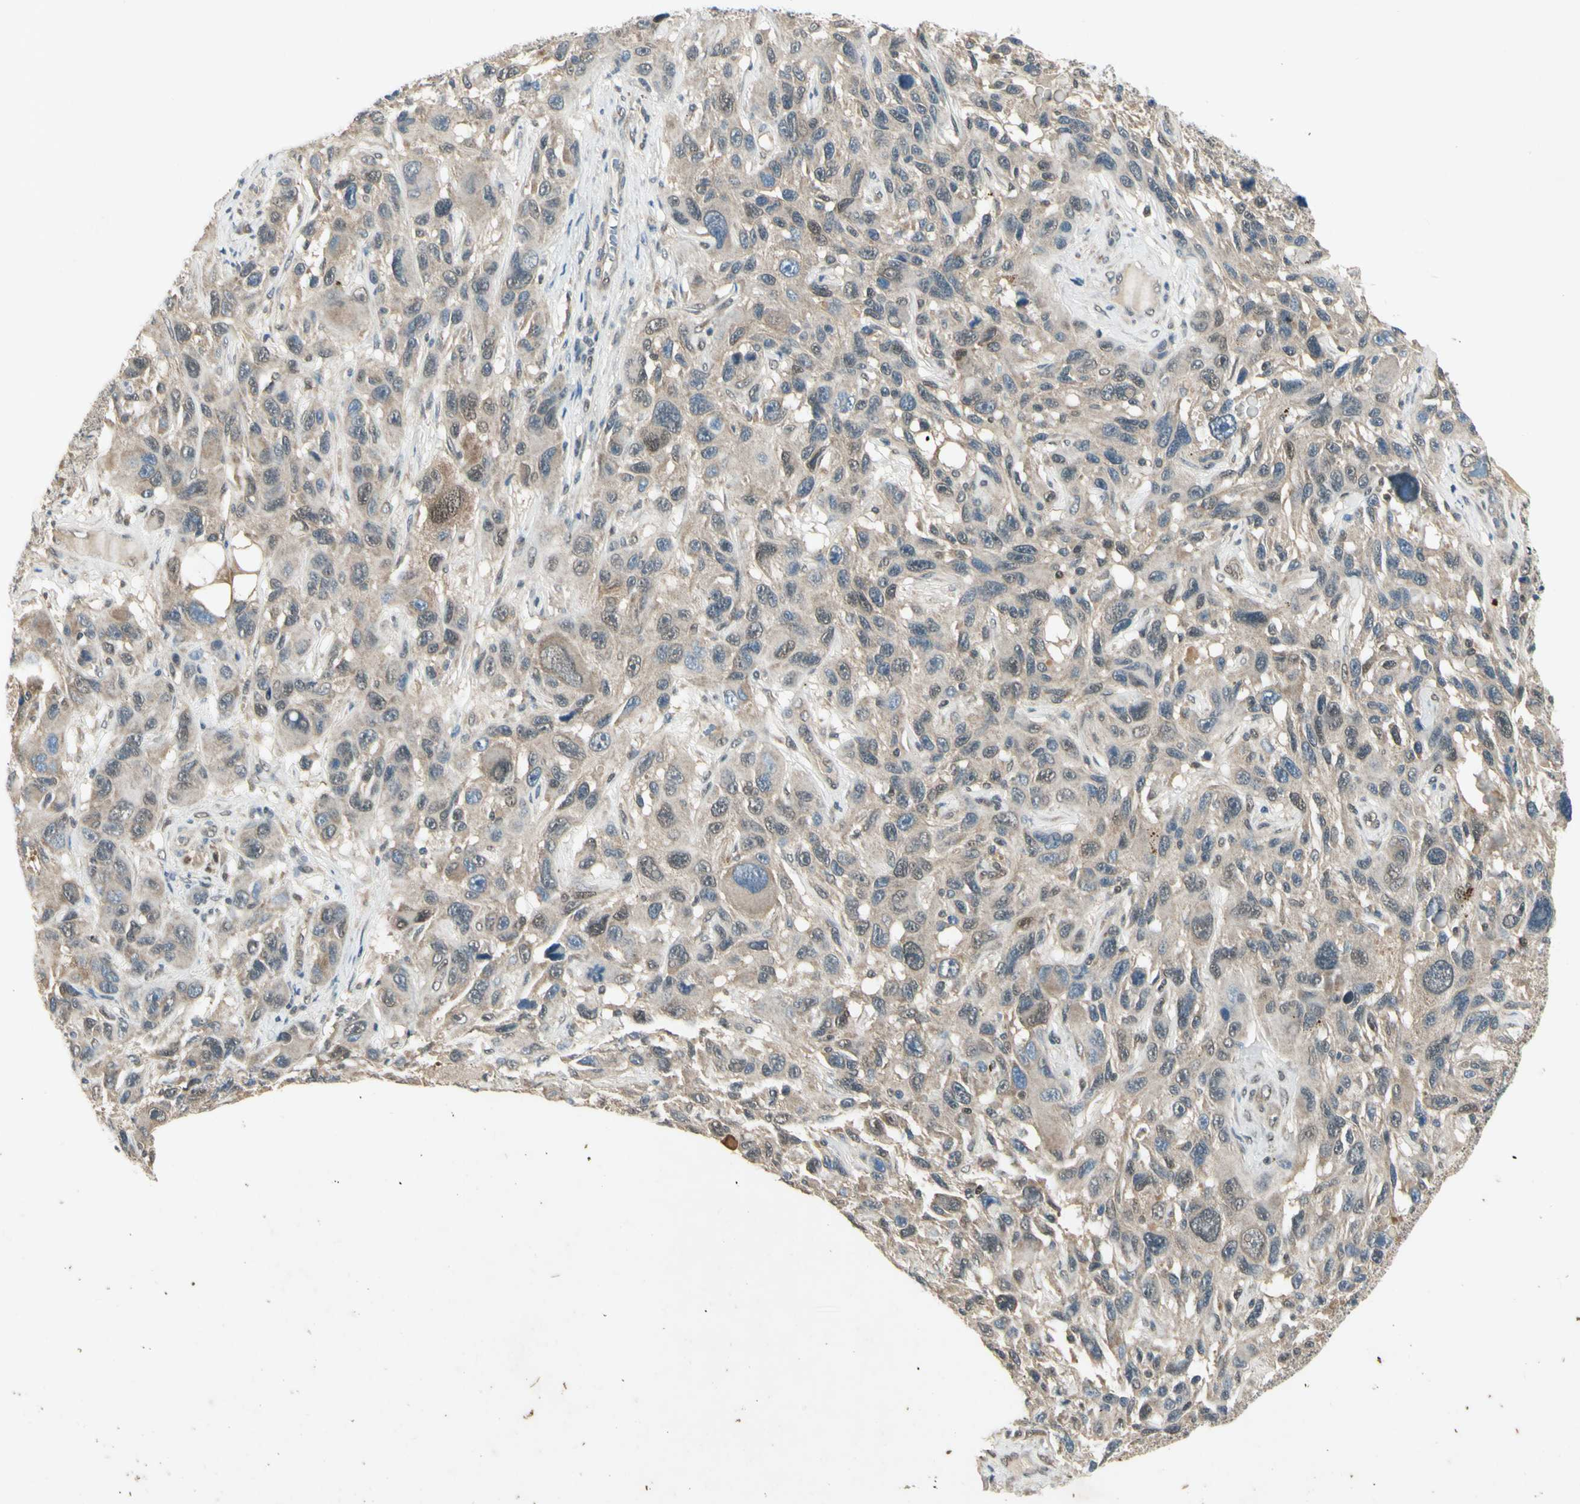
{"staining": {"intensity": "weak", "quantity": ">75%", "location": "cytoplasmic/membranous"}, "tissue": "melanoma", "cell_type": "Tumor cells", "image_type": "cancer", "snomed": [{"axis": "morphology", "description": "Malignant melanoma, NOS"}, {"axis": "topography", "description": "Skin"}], "caption": "Weak cytoplasmic/membranous protein positivity is present in approximately >75% of tumor cells in malignant melanoma.", "gene": "PSMD5", "patient": {"sex": "male", "age": 53}}